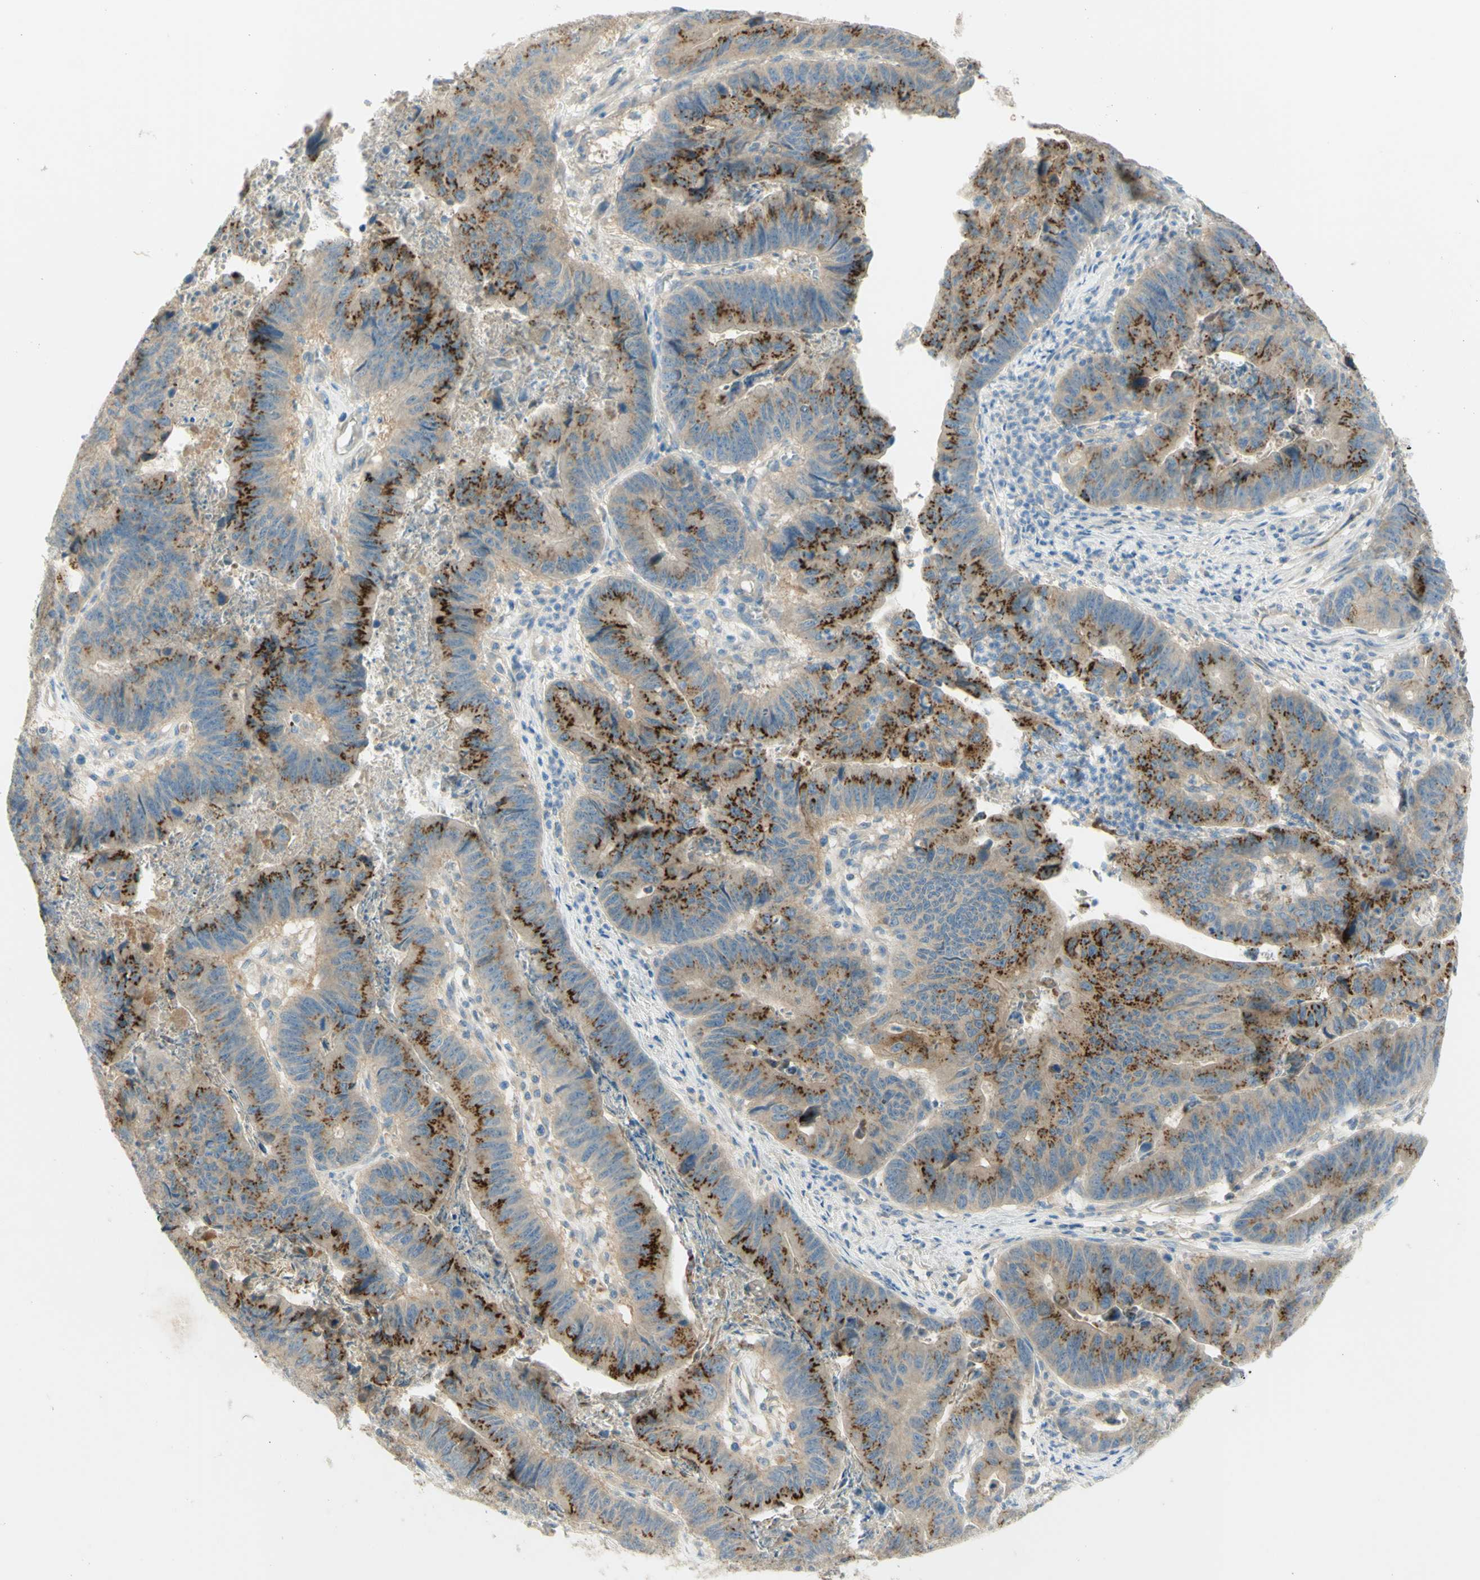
{"staining": {"intensity": "strong", "quantity": "25%-75%", "location": "cytoplasmic/membranous"}, "tissue": "stomach cancer", "cell_type": "Tumor cells", "image_type": "cancer", "snomed": [{"axis": "morphology", "description": "Adenocarcinoma, NOS"}, {"axis": "topography", "description": "Stomach, lower"}], "caption": "Immunohistochemistry micrograph of neoplastic tissue: human stomach adenocarcinoma stained using immunohistochemistry (IHC) reveals high levels of strong protein expression localized specifically in the cytoplasmic/membranous of tumor cells, appearing as a cytoplasmic/membranous brown color.", "gene": "GCNT3", "patient": {"sex": "male", "age": 77}}